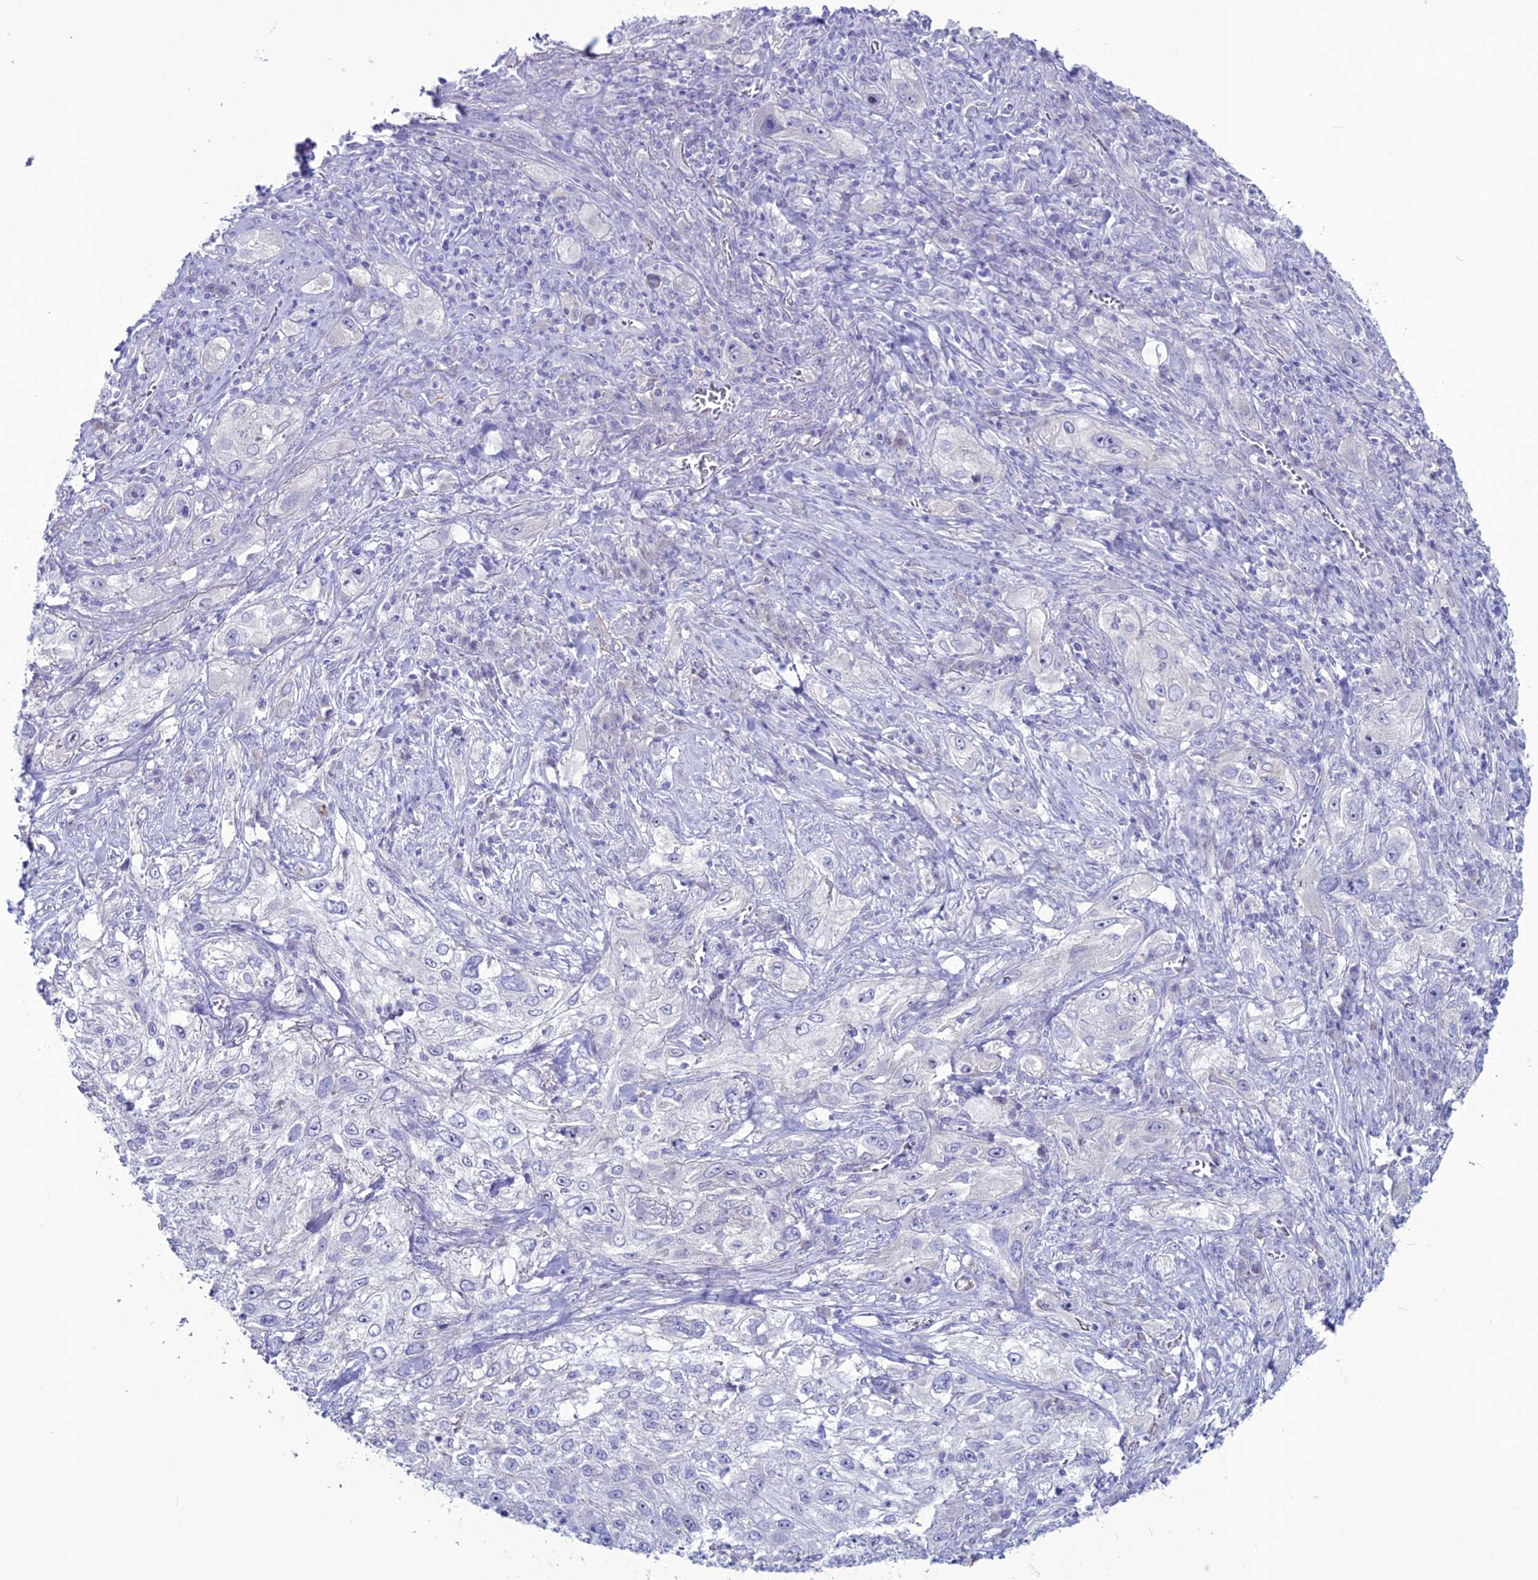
{"staining": {"intensity": "negative", "quantity": "none", "location": "none"}, "tissue": "lung cancer", "cell_type": "Tumor cells", "image_type": "cancer", "snomed": [{"axis": "morphology", "description": "Squamous cell carcinoma, NOS"}, {"axis": "topography", "description": "Lung"}], "caption": "Protein analysis of lung squamous cell carcinoma shows no significant positivity in tumor cells.", "gene": "CLEC2L", "patient": {"sex": "female", "age": 69}}